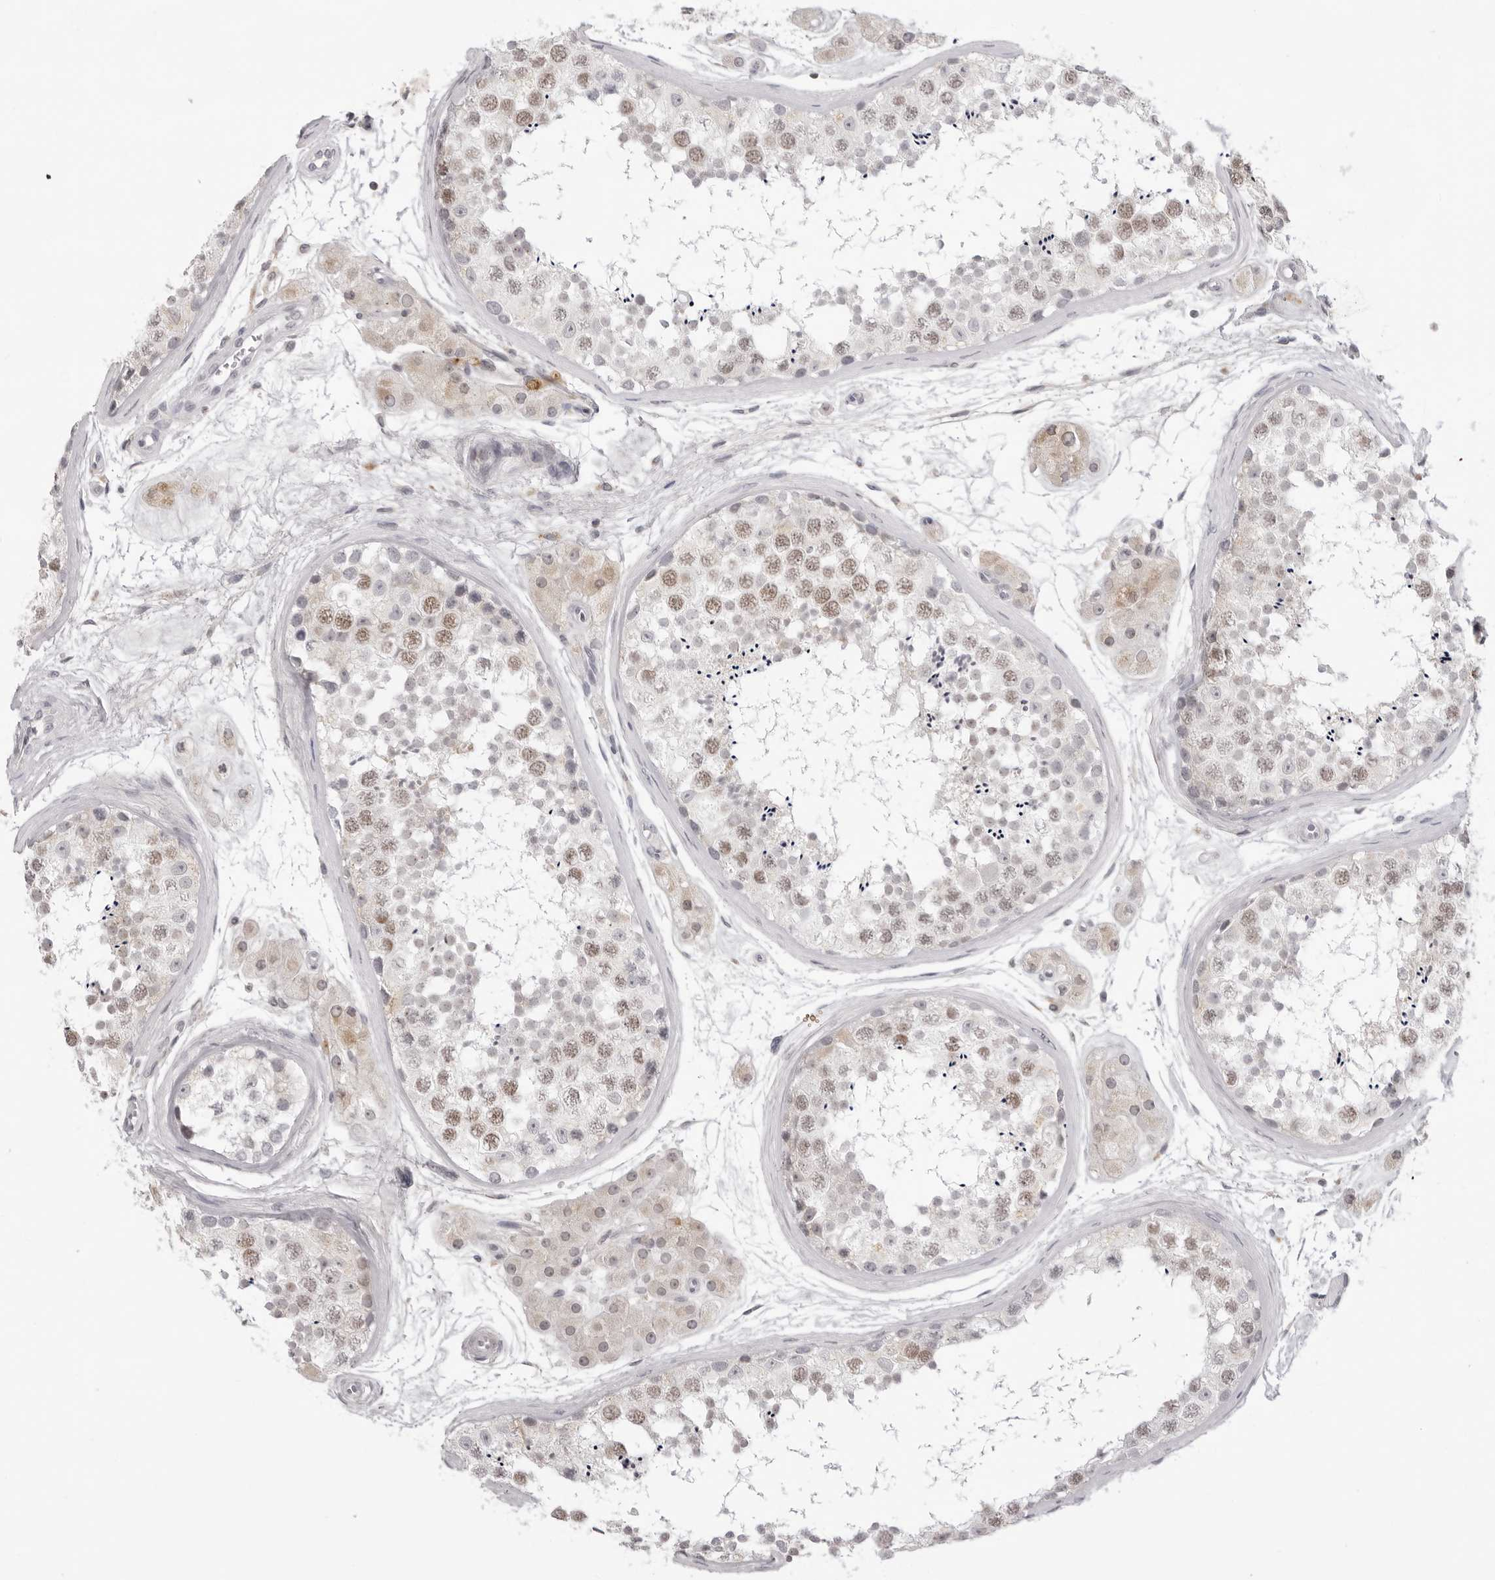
{"staining": {"intensity": "weak", "quantity": "25%-75%", "location": "nuclear"}, "tissue": "testis", "cell_type": "Cells in seminiferous ducts", "image_type": "normal", "snomed": [{"axis": "morphology", "description": "Normal tissue, NOS"}, {"axis": "topography", "description": "Testis"}], "caption": "Immunohistochemical staining of normal testis reveals low levels of weak nuclear positivity in about 25%-75% of cells in seminiferous ducts. Using DAB (brown) and hematoxylin (blue) stains, captured at high magnification using brightfield microscopy.", "gene": "ACP6", "patient": {"sex": "male", "age": 56}}